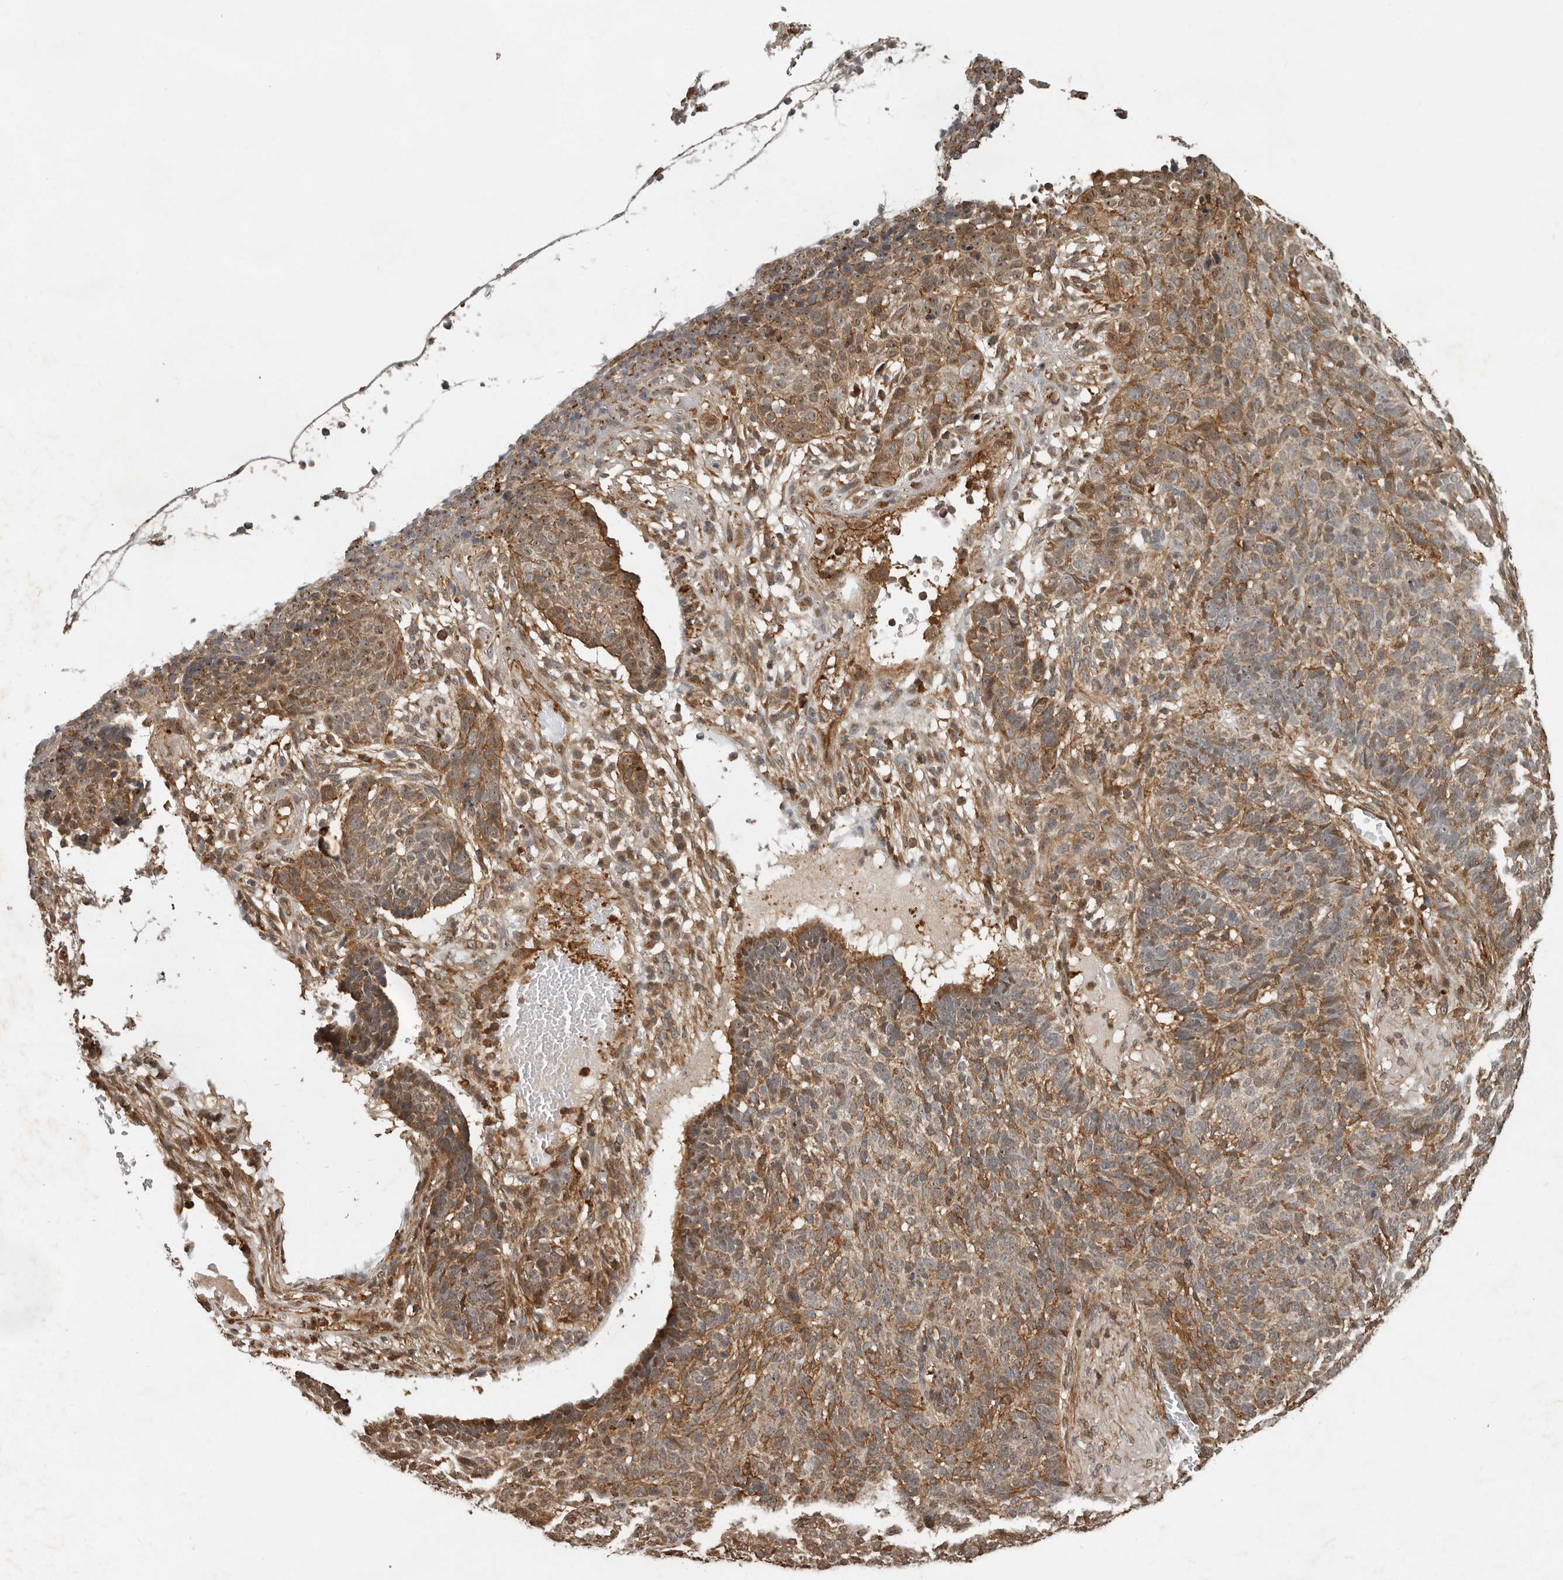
{"staining": {"intensity": "moderate", "quantity": ">75%", "location": "cytoplasmic/membranous"}, "tissue": "skin cancer", "cell_type": "Tumor cells", "image_type": "cancer", "snomed": [{"axis": "morphology", "description": "Basal cell carcinoma"}, {"axis": "topography", "description": "Skin"}], "caption": "Immunohistochemistry image of neoplastic tissue: human skin cancer stained using immunohistochemistry (IHC) displays medium levels of moderate protein expression localized specifically in the cytoplasmic/membranous of tumor cells, appearing as a cytoplasmic/membranous brown color.", "gene": "RNF157", "patient": {"sex": "male", "age": 85}}